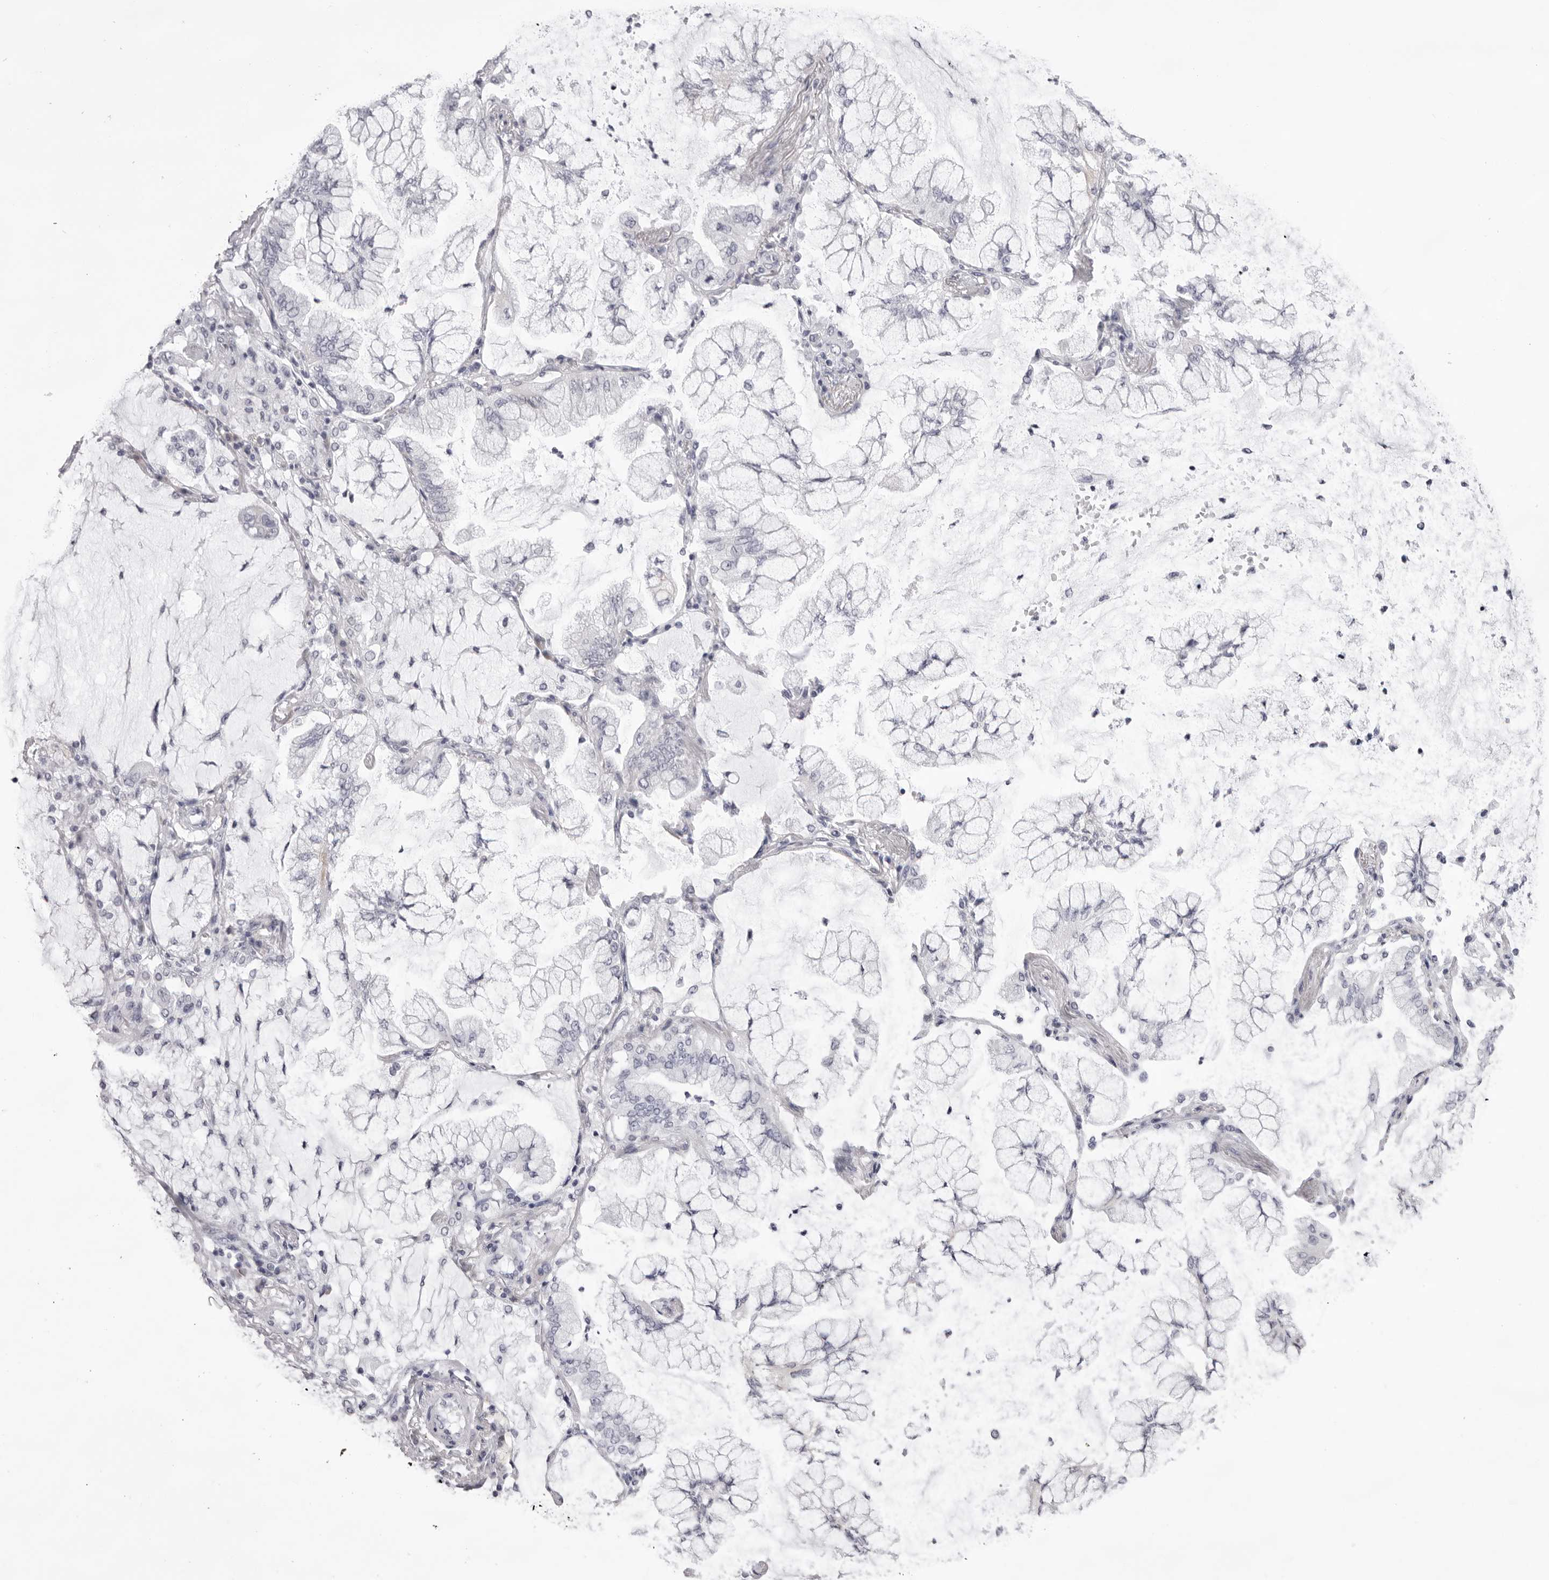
{"staining": {"intensity": "negative", "quantity": "none", "location": "none"}, "tissue": "lung cancer", "cell_type": "Tumor cells", "image_type": "cancer", "snomed": [{"axis": "morphology", "description": "Adenocarcinoma, NOS"}, {"axis": "topography", "description": "Lung"}], "caption": "There is no significant staining in tumor cells of lung cancer (adenocarcinoma).", "gene": "SMIM2", "patient": {"sex": "female", "age": 70}}